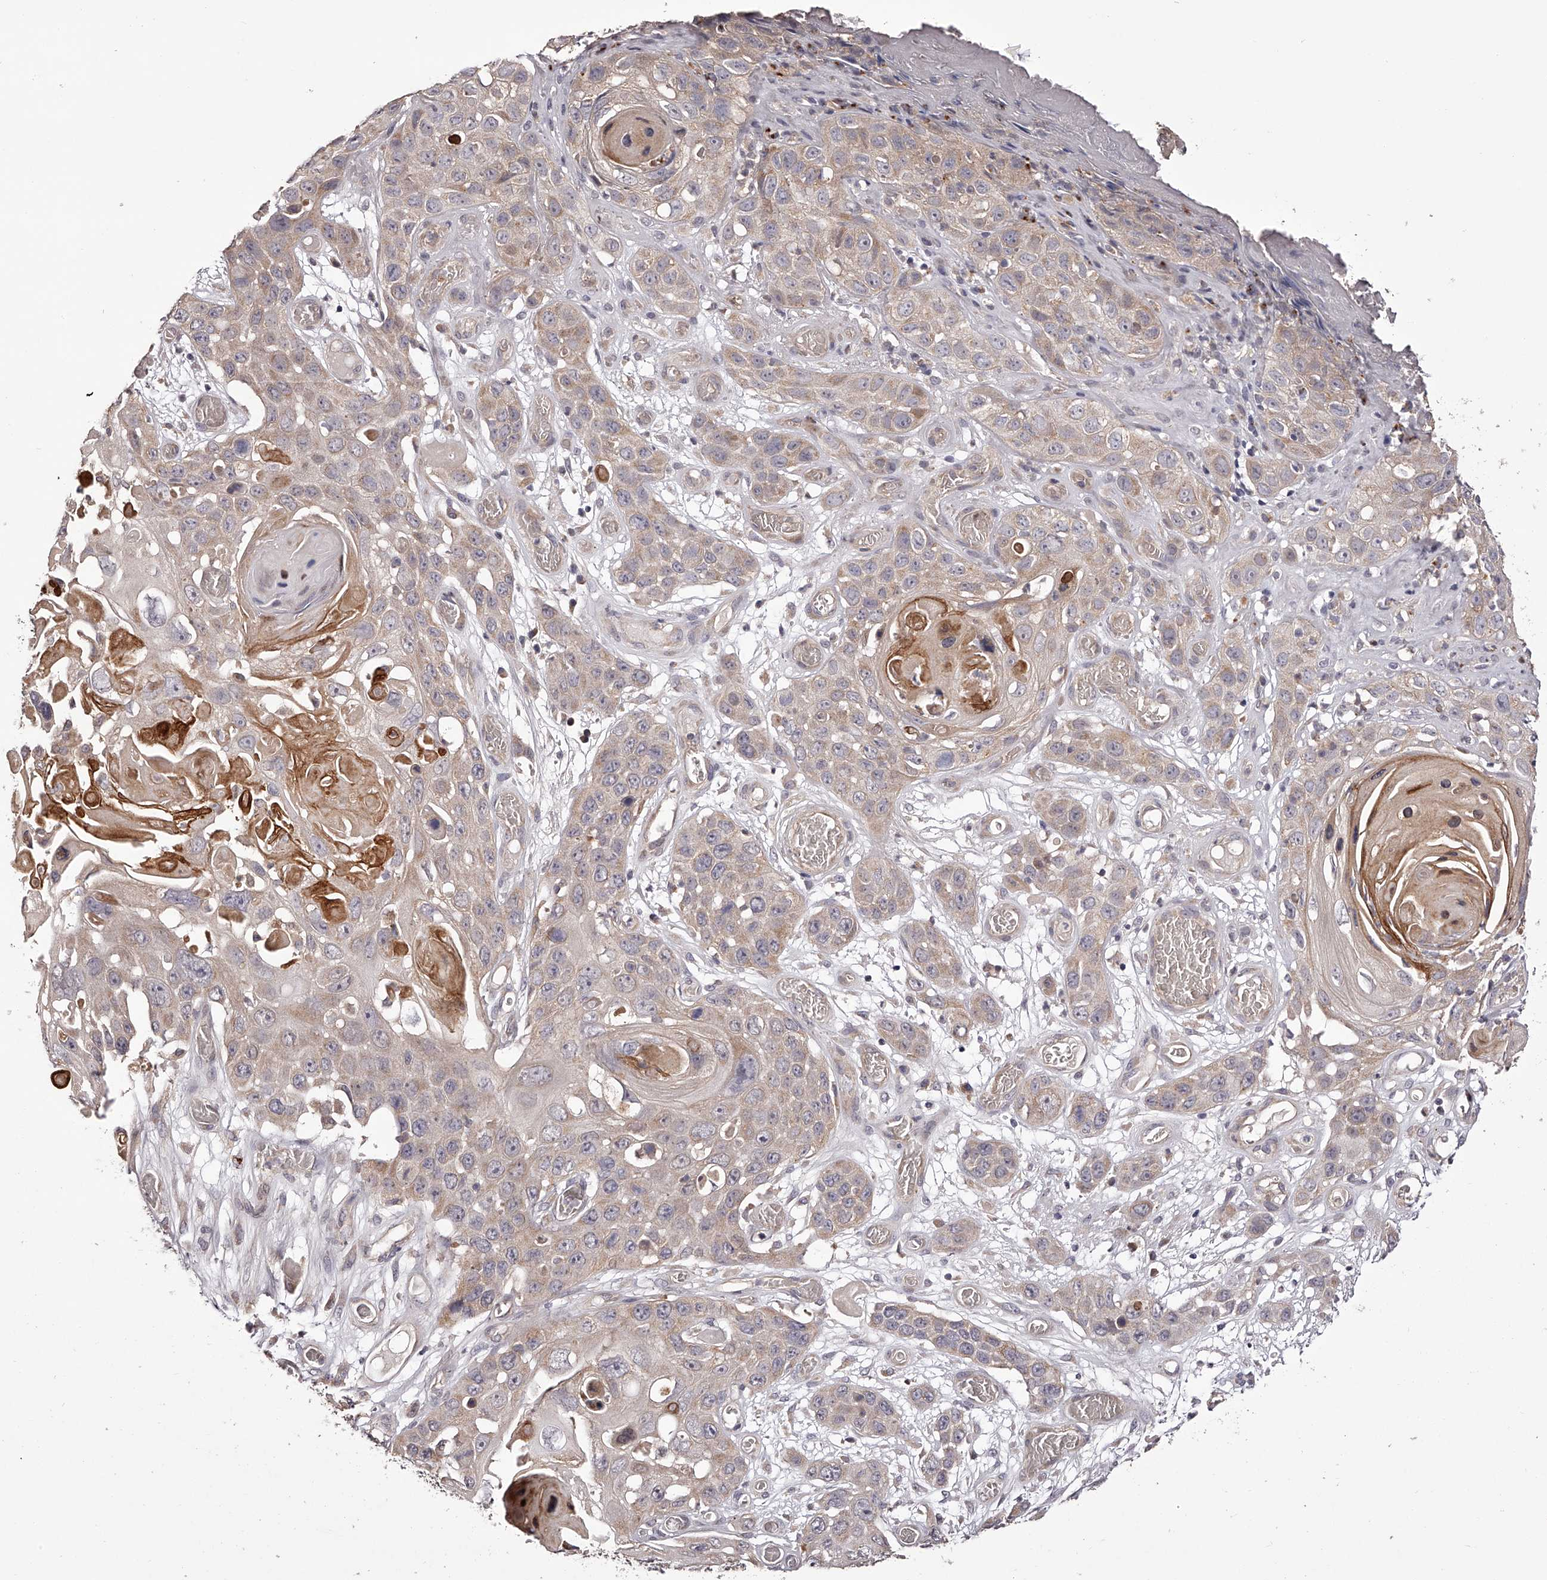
{"staining": {"intensity": "weak", "quantity": ">75%", "location": "cytoplasmic/membranous"}, "tissue": "skin cancer", "cell_type": "Tumor cells", "image_type": "cancer", "snomed": [{"axis": "morphology", "description": "Squamous cell carcinoma, NOS"}, {"axis": "topography", "description": "Skin"}], "caption": "Protein analysis of skin cancer (squamous cell carcinoma) tissue shows weak cytoplasmic/membranous staining in approximately >75% of tumor cells. The protein is shown in brown color, while the nuclei are stained blue.", "gene": "ODF2L", "patient": {"sex": "male", "age": 55}}